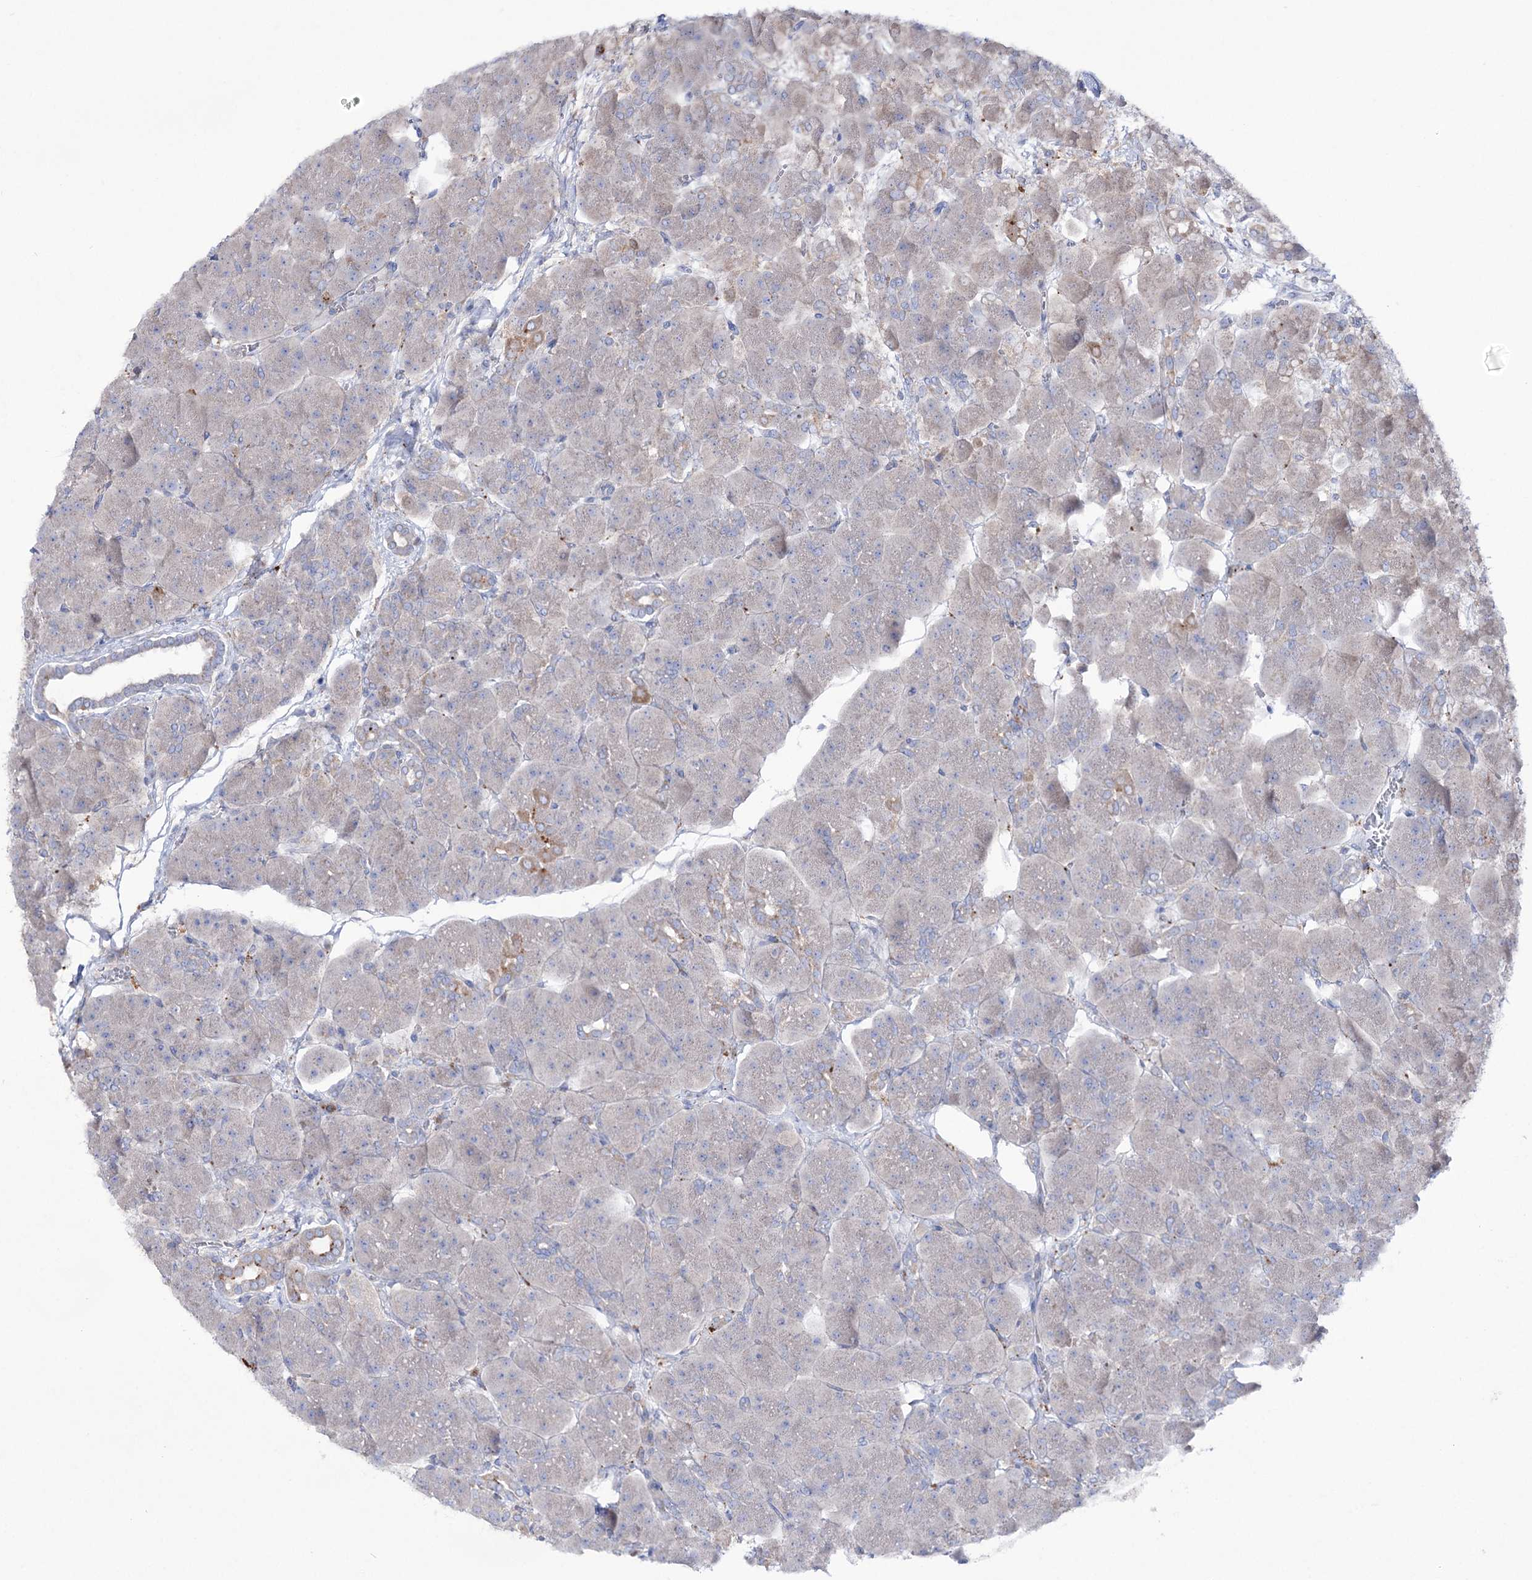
{"staining": {"intensity": "weak", "quantity": "<25%", "location": "cytoplasmic/membranous"}, "tissue": "pancreas", "cell_type": "Exocrine glandular cells", "image_type": "normal", "snomed": [{"axis": "morphology", "description": "Normal tissue, NOS"}, {"axis": "topography", "description": "Pancreas"}], "caption": "IHC of unremarkable pancreas demonstrates no positivity in exocrine glandular cells.", "gene": "NAGLU", "patient": {"sex": "male", "age": 66}}